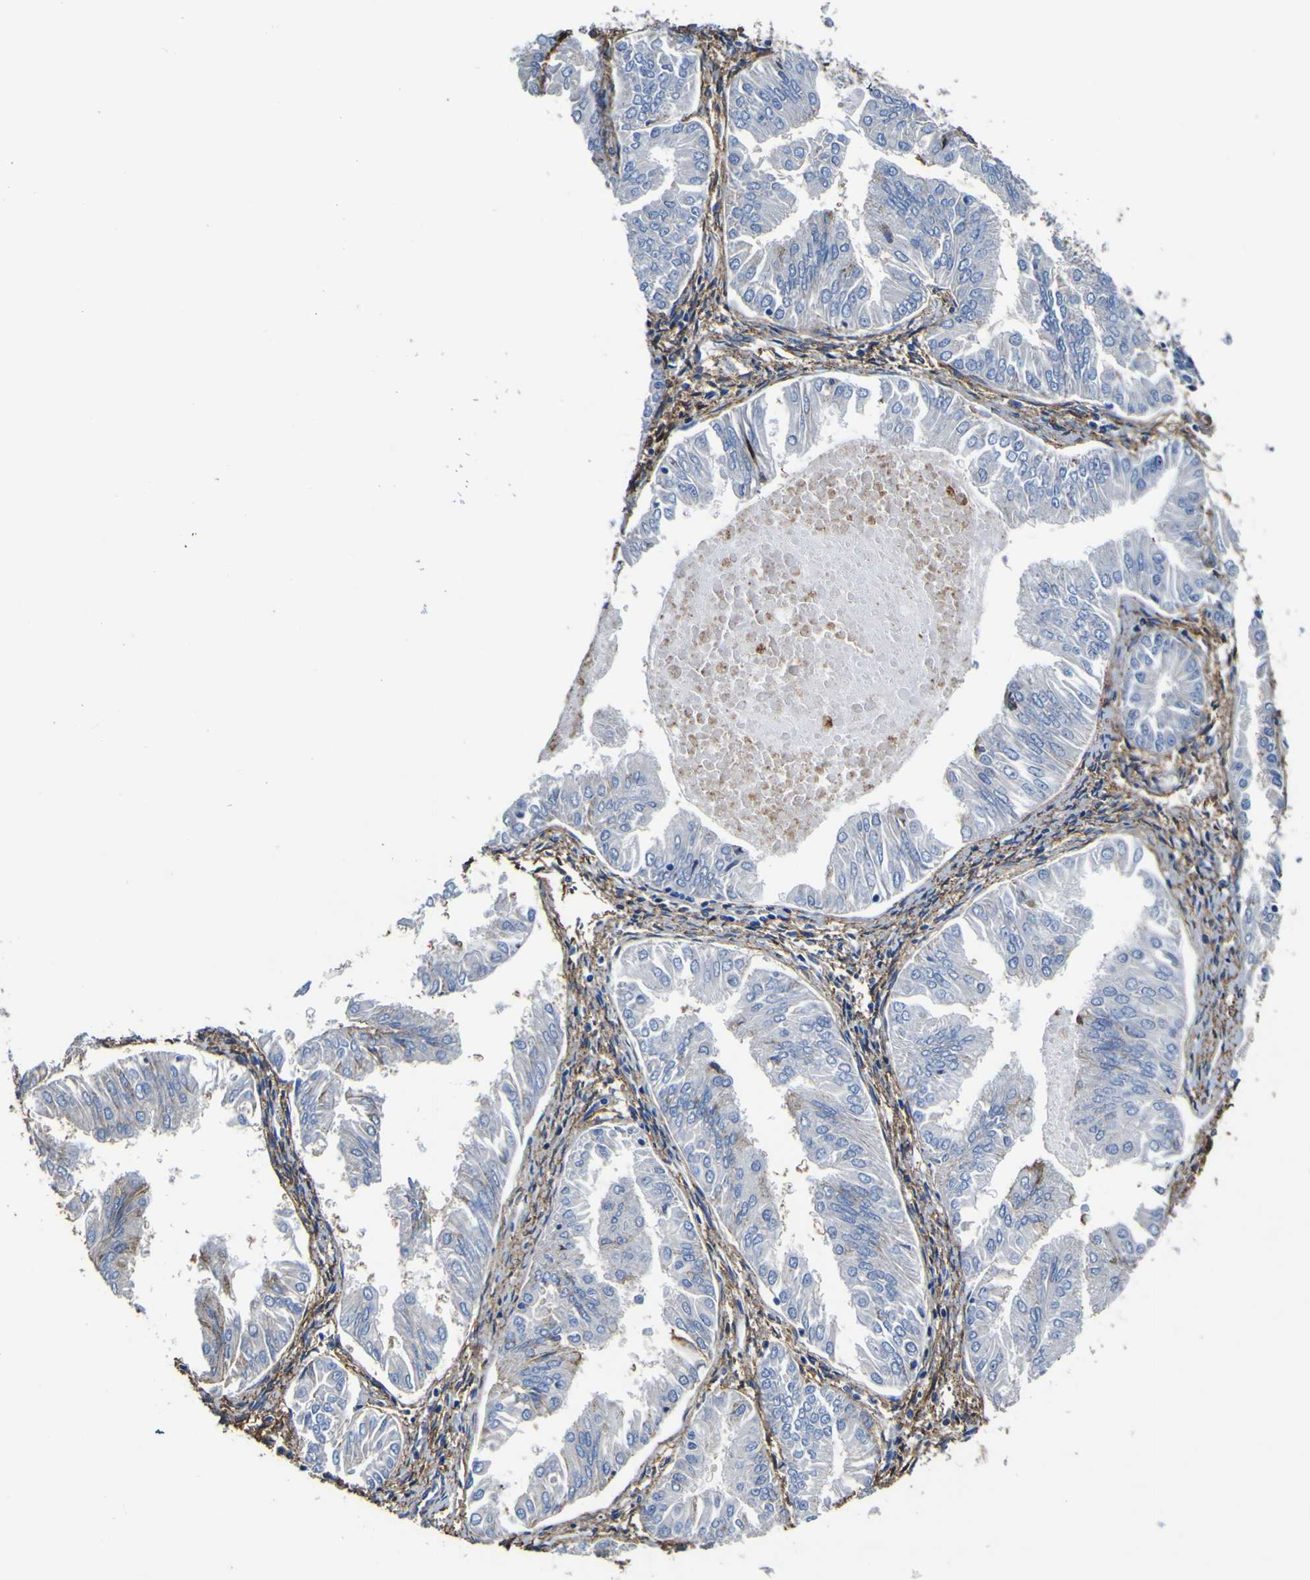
{"staining": {"intensity": "negative", "quantity": "none", "location": "none"}, "tissue": "endometrial cancer", "cell_type": "Tumor cells", "image_type": "cancer", "snomed": [{"axis": "morphology", "description": "Adenocarcinoma, NOS"}, {"axis": "topography", "description": "Endometrium"}], "caption": "Immunohistochemistry (IHC) photomicrograph of neoplastic tissue: adenocarcinoma (endometrial) stained with DAB displays no significant protein expression in tumor cells.", "gene": "PXDN", "patient": {"sex": "female", "age": 53}}